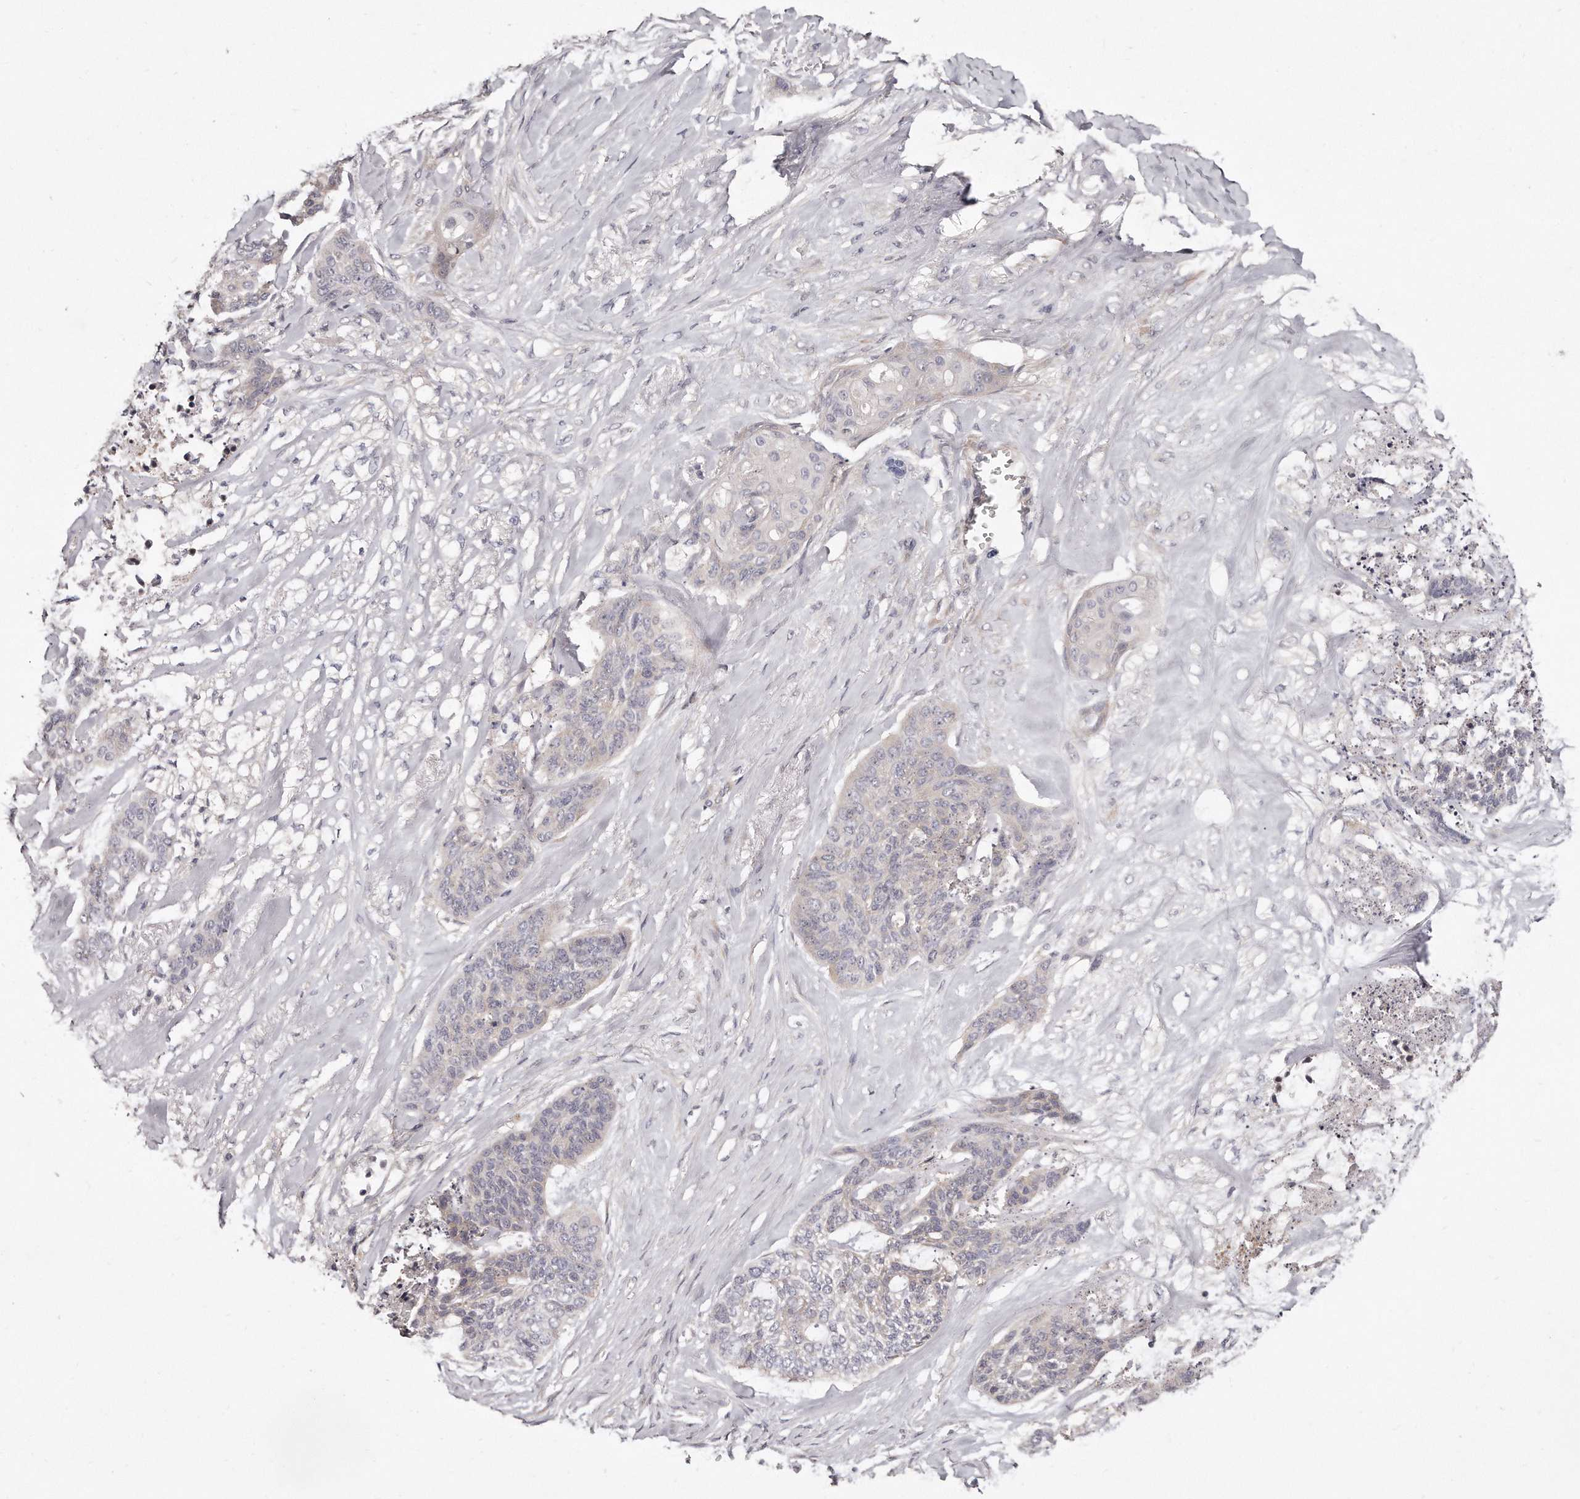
{"staining": {"intensity": "negative", "quantity": "none", "location": "none"}, "tissue": "skin cancer", "cell_type": "Tumor cells", "image_type": "cancer", "snomed": [{"axis": "morphology", "description": "Basal cell carcinoma"}, {"axis": "topography", "description": "Skin"}], "caption": "Tumor cells show no significant protein expression in skin cancer.", "gene": "TTLL4", "patient": {"sex": "female", "age": 64}}